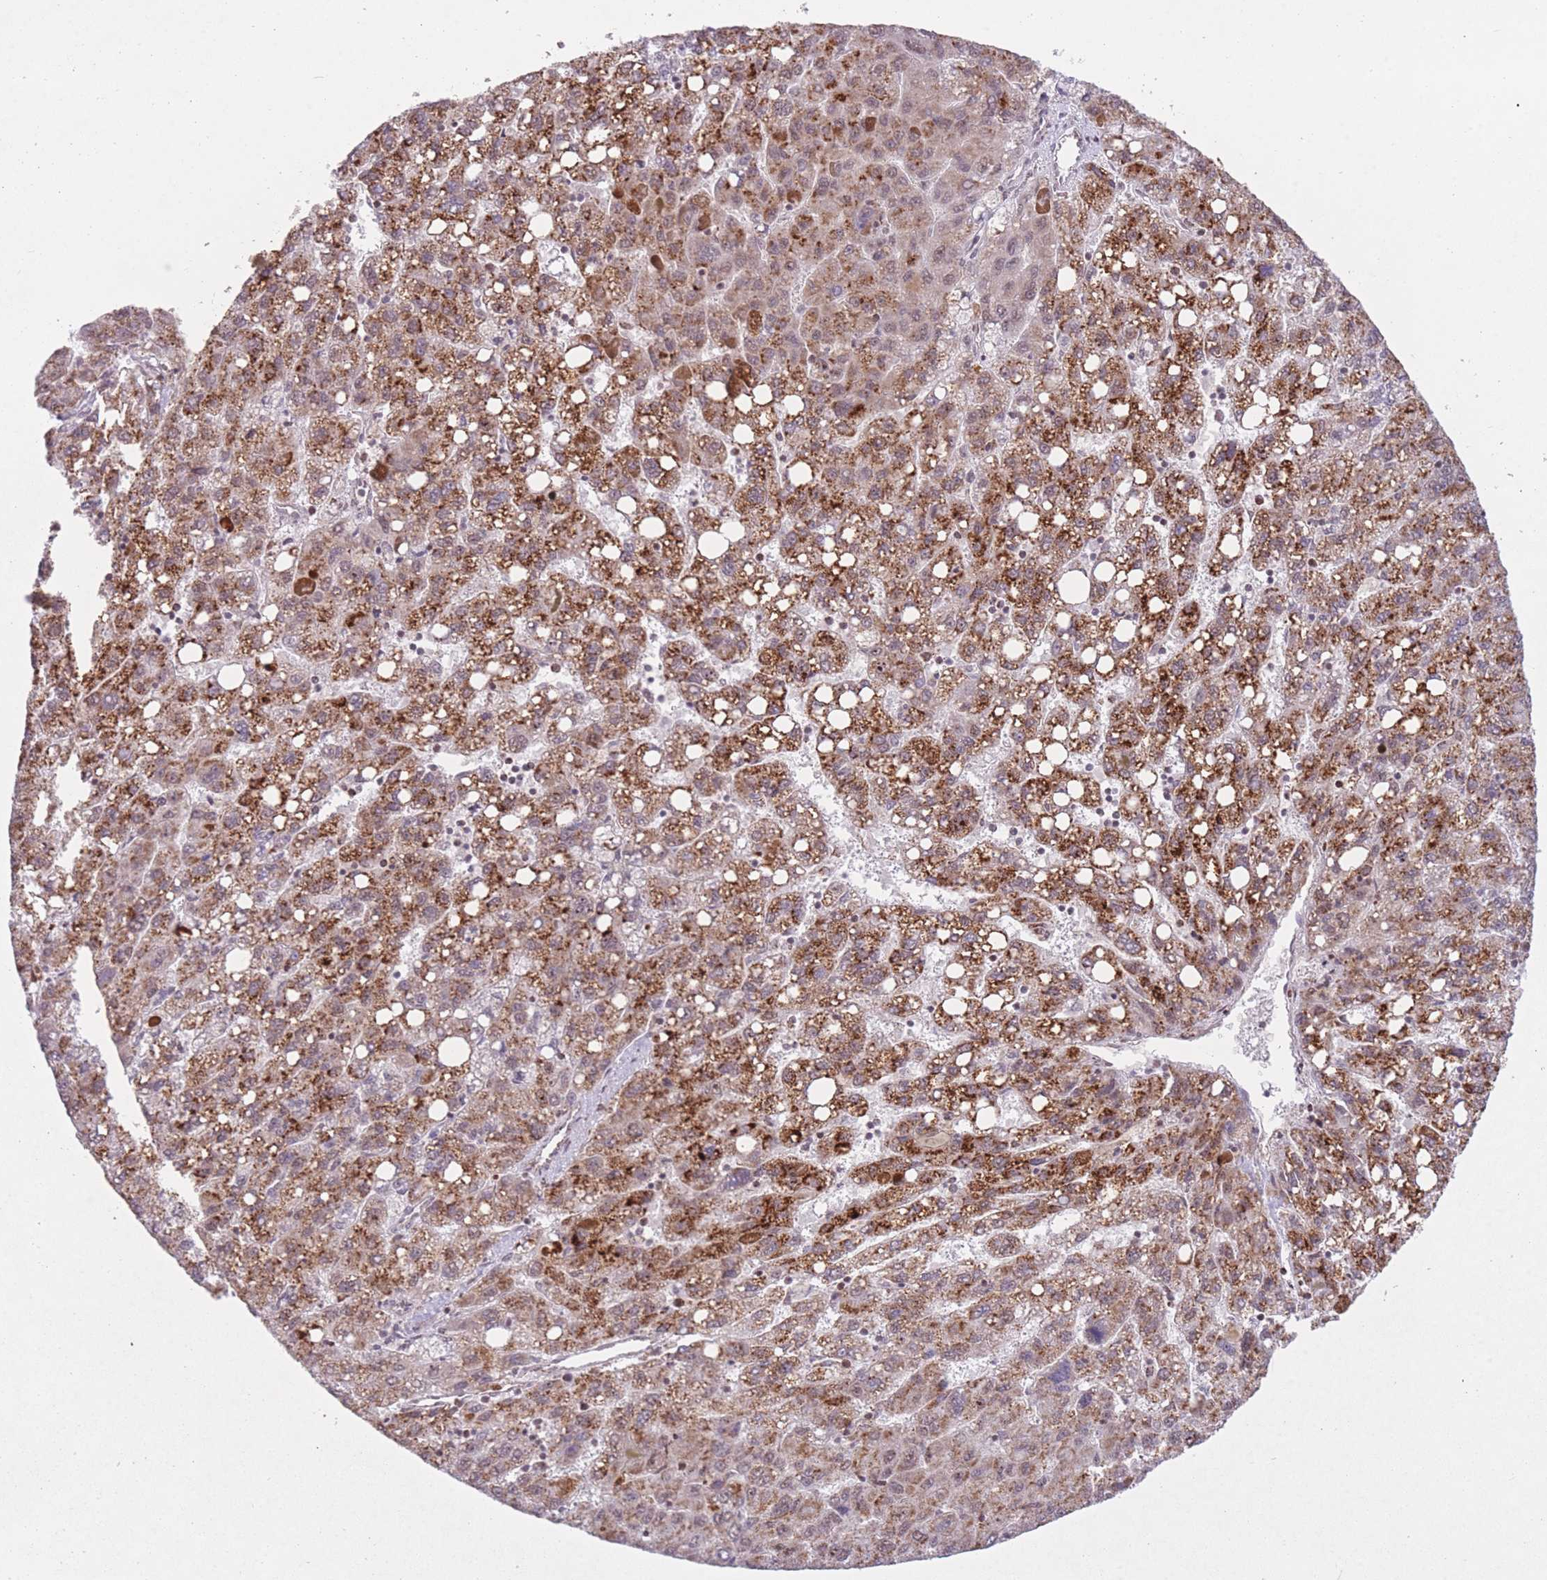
{"staining": {"intensity": "strong", "quantity": ">75%", "location": "cytoplasmic/membranous"}, "tissue": "liver cancer", "cell_type": "Tumor cells", "image_type": "cancer", "snomed": [{"axis": "morphology", "description": "Carcinoma, Hepatocellular, NOS"}, {"axis": "topography", "description": "Liver"}], "caption": "Protein staining exhibits strong cytoplasmic/membranous expression in approximately >75% of tumor cells in liver cancer (hepatocellular carcinoma).", "gene": "DPYSL4", "patient": {"sex": "female", "age": 82}}